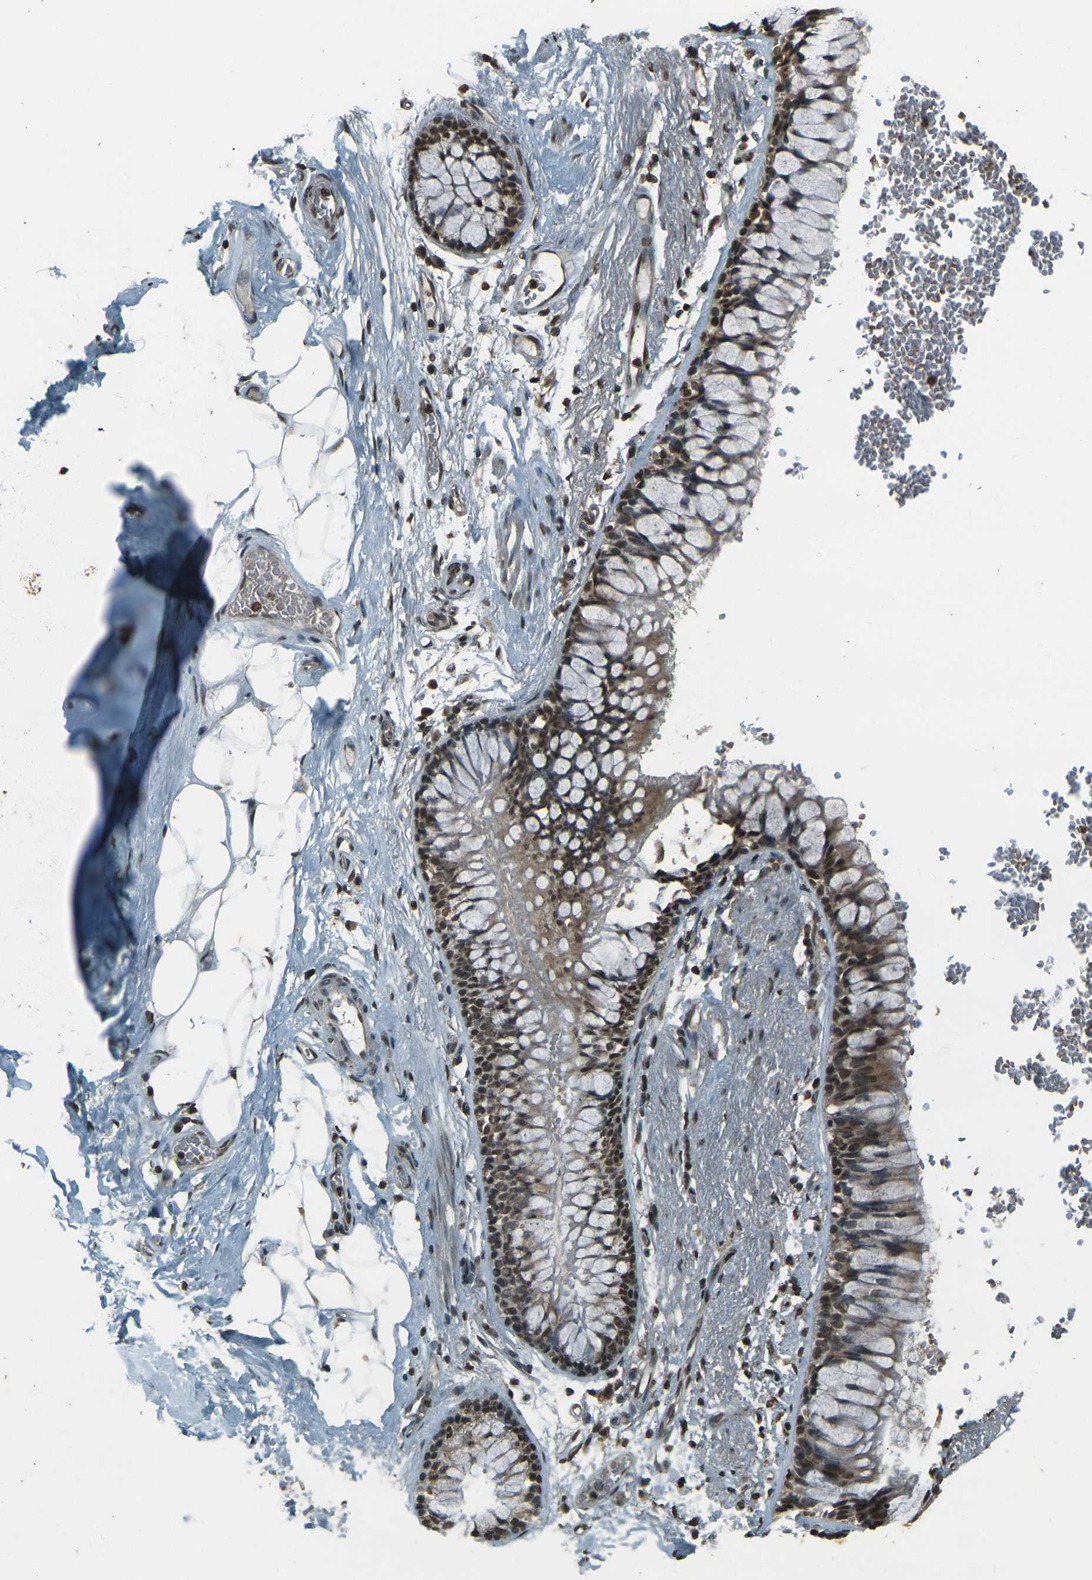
{"staining": {"intensity": "moderate", "quantity": ">75%", "location": "nuclear"}, "tissue": "adipose tissue", "cell_type": "Adipocytes", "image_type": "normal", "snomed": [{"axis": "morphology", "description": "Normal tissue, NOS"}, {"axis": "topography", "description": "Cartilage tissue"}, {"axis": "topography", "description": "Bronchus"}], "caption": "Moderate nuclear staining for a protein is present in about >75% of adipocytes of normal adipose tissue using immunohistochemistry (IHC).", "gene": "PRPF8", "patient": {"sex": "female", "age": 73}}